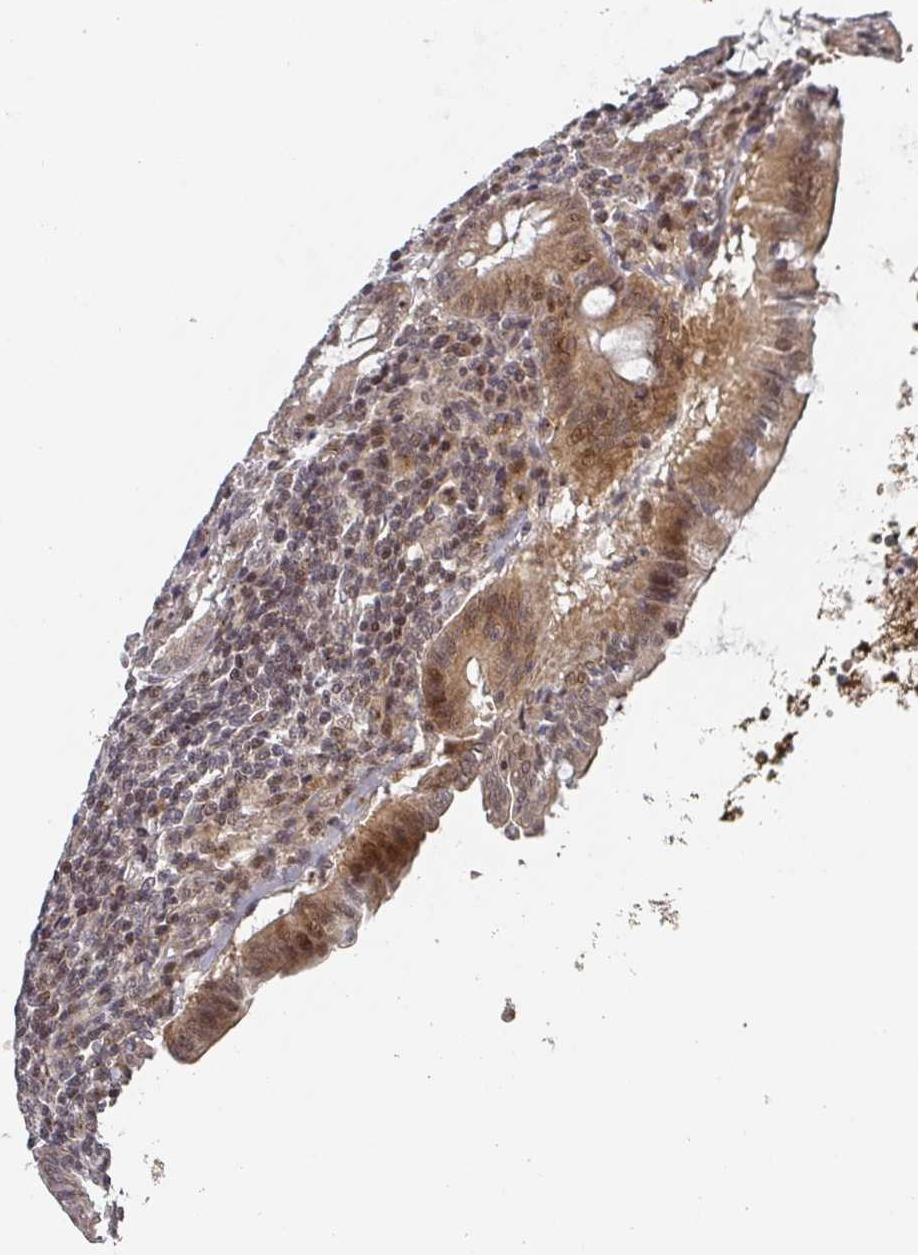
{"staining": {"intensity": "moderate", "quantity": ">75%", "location": "cytoplasmic/membranous,nuclear"}, "tissue": "appendix", "cell_type": "Glandular cells", "image_type": "normal", "snomed": [{"axis": "morphology", "description": "Normal tissue, NOS"}, {"axis": "topography", "description": "Appendix"}], "caption": "The photomicrograph exhibits staining of unremarkable appendix, revealing moderate cytoplasmic/membranous,nuclear protein expression (brown color) within glandular cells.", "gene": "KIF1C", "patient": {"sex": "female", "age": 54}}